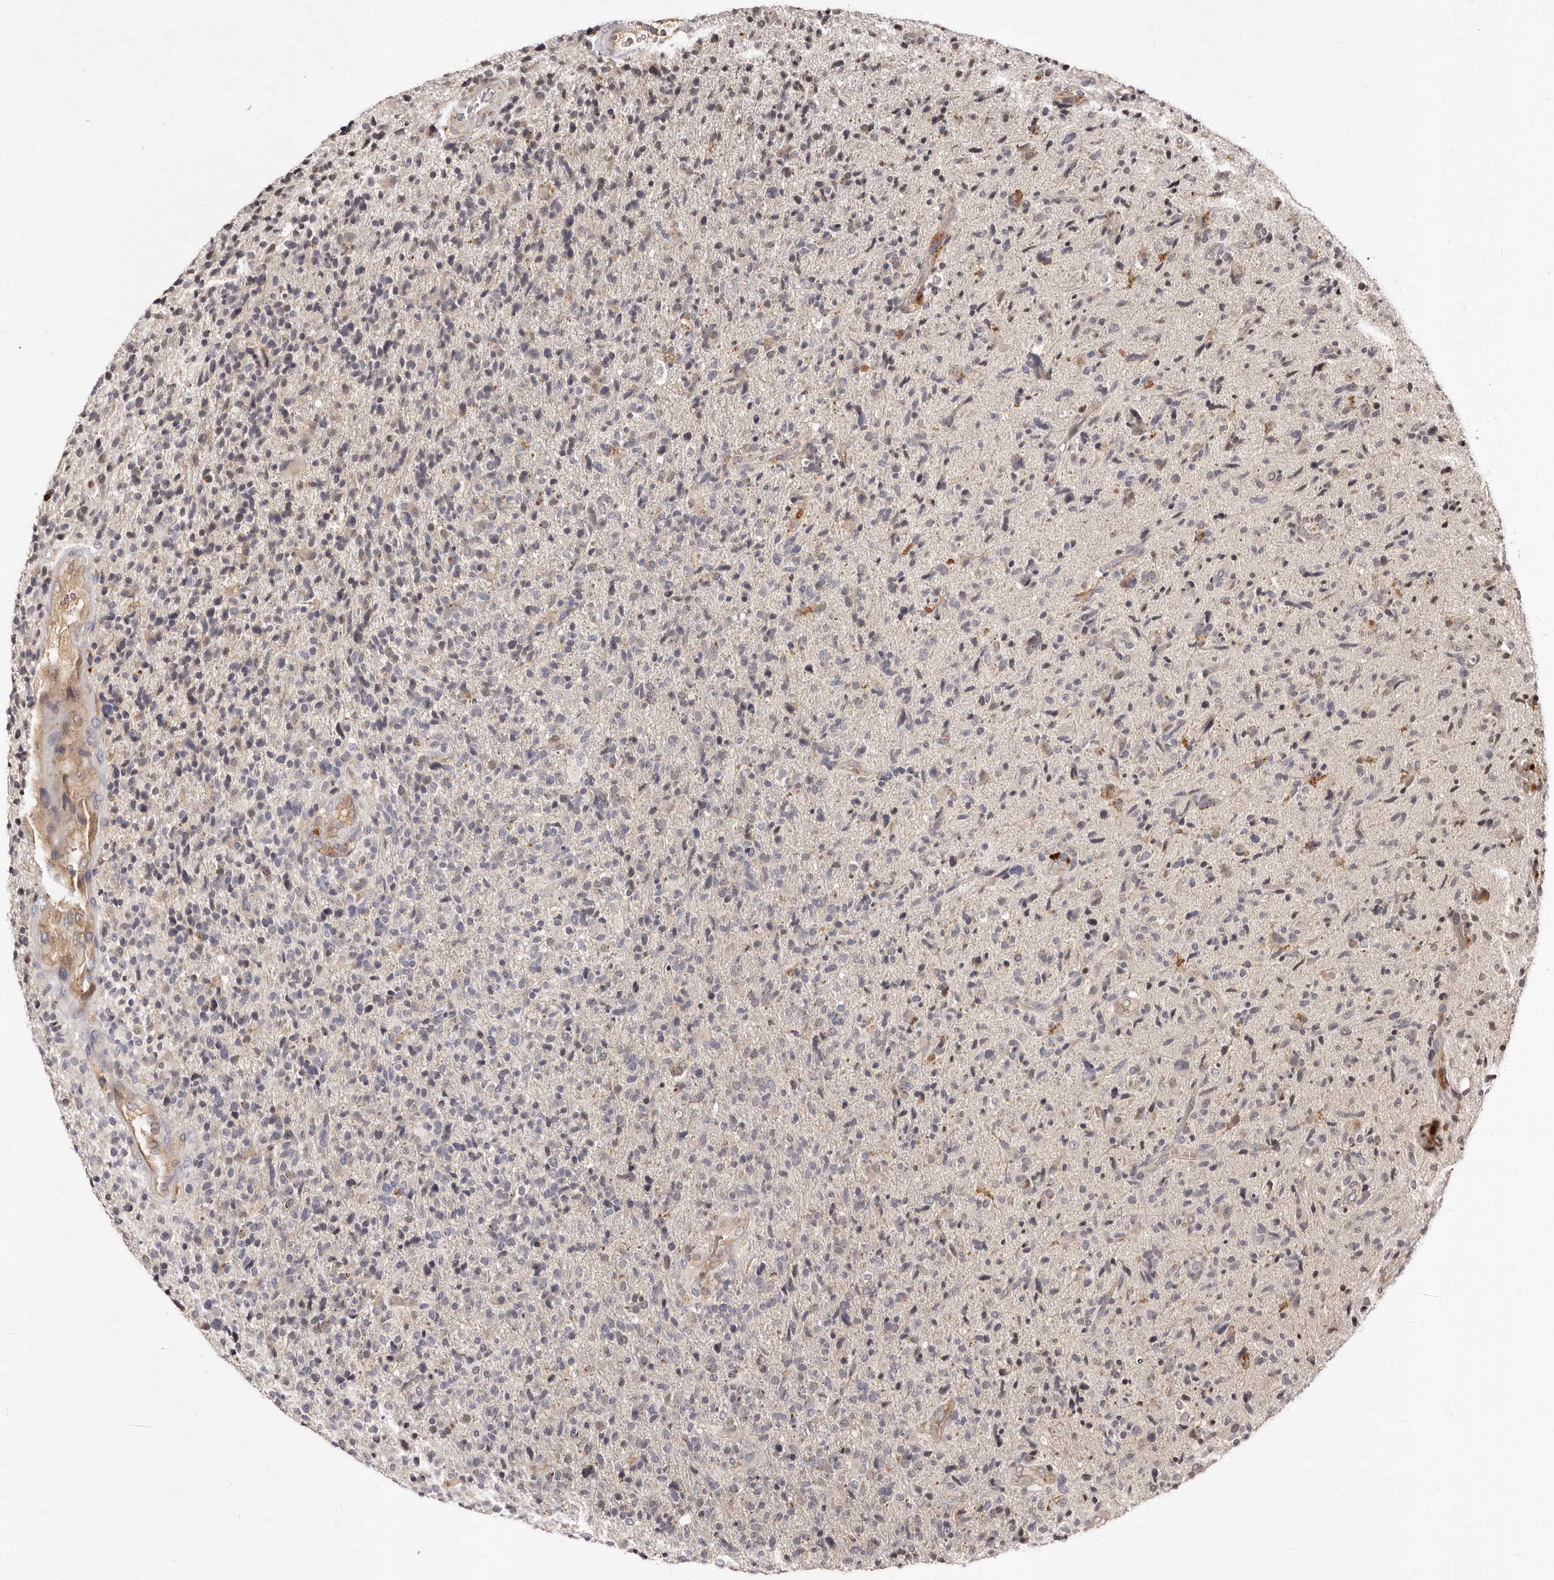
{"staining": {"intensity": "weak", "quantity": "<25%", "location": "cytoplasmic/membranous"}, "tissue": "glioma", "cell_type": "Tumor cells", "image_type": "cancer", "snomed": [{"axis": "morphology", "description": "Glioma, malignant, High grade"}, {"axis": "topography", "description": "Brain"}], "caption": "This is a image of immunohistochemistry (IHC) staining of malignant glioma (high-grade), which shows no expression in tumor cells.", "gene": "LCORL", "patient": {"sex": "male", "age": 72}}